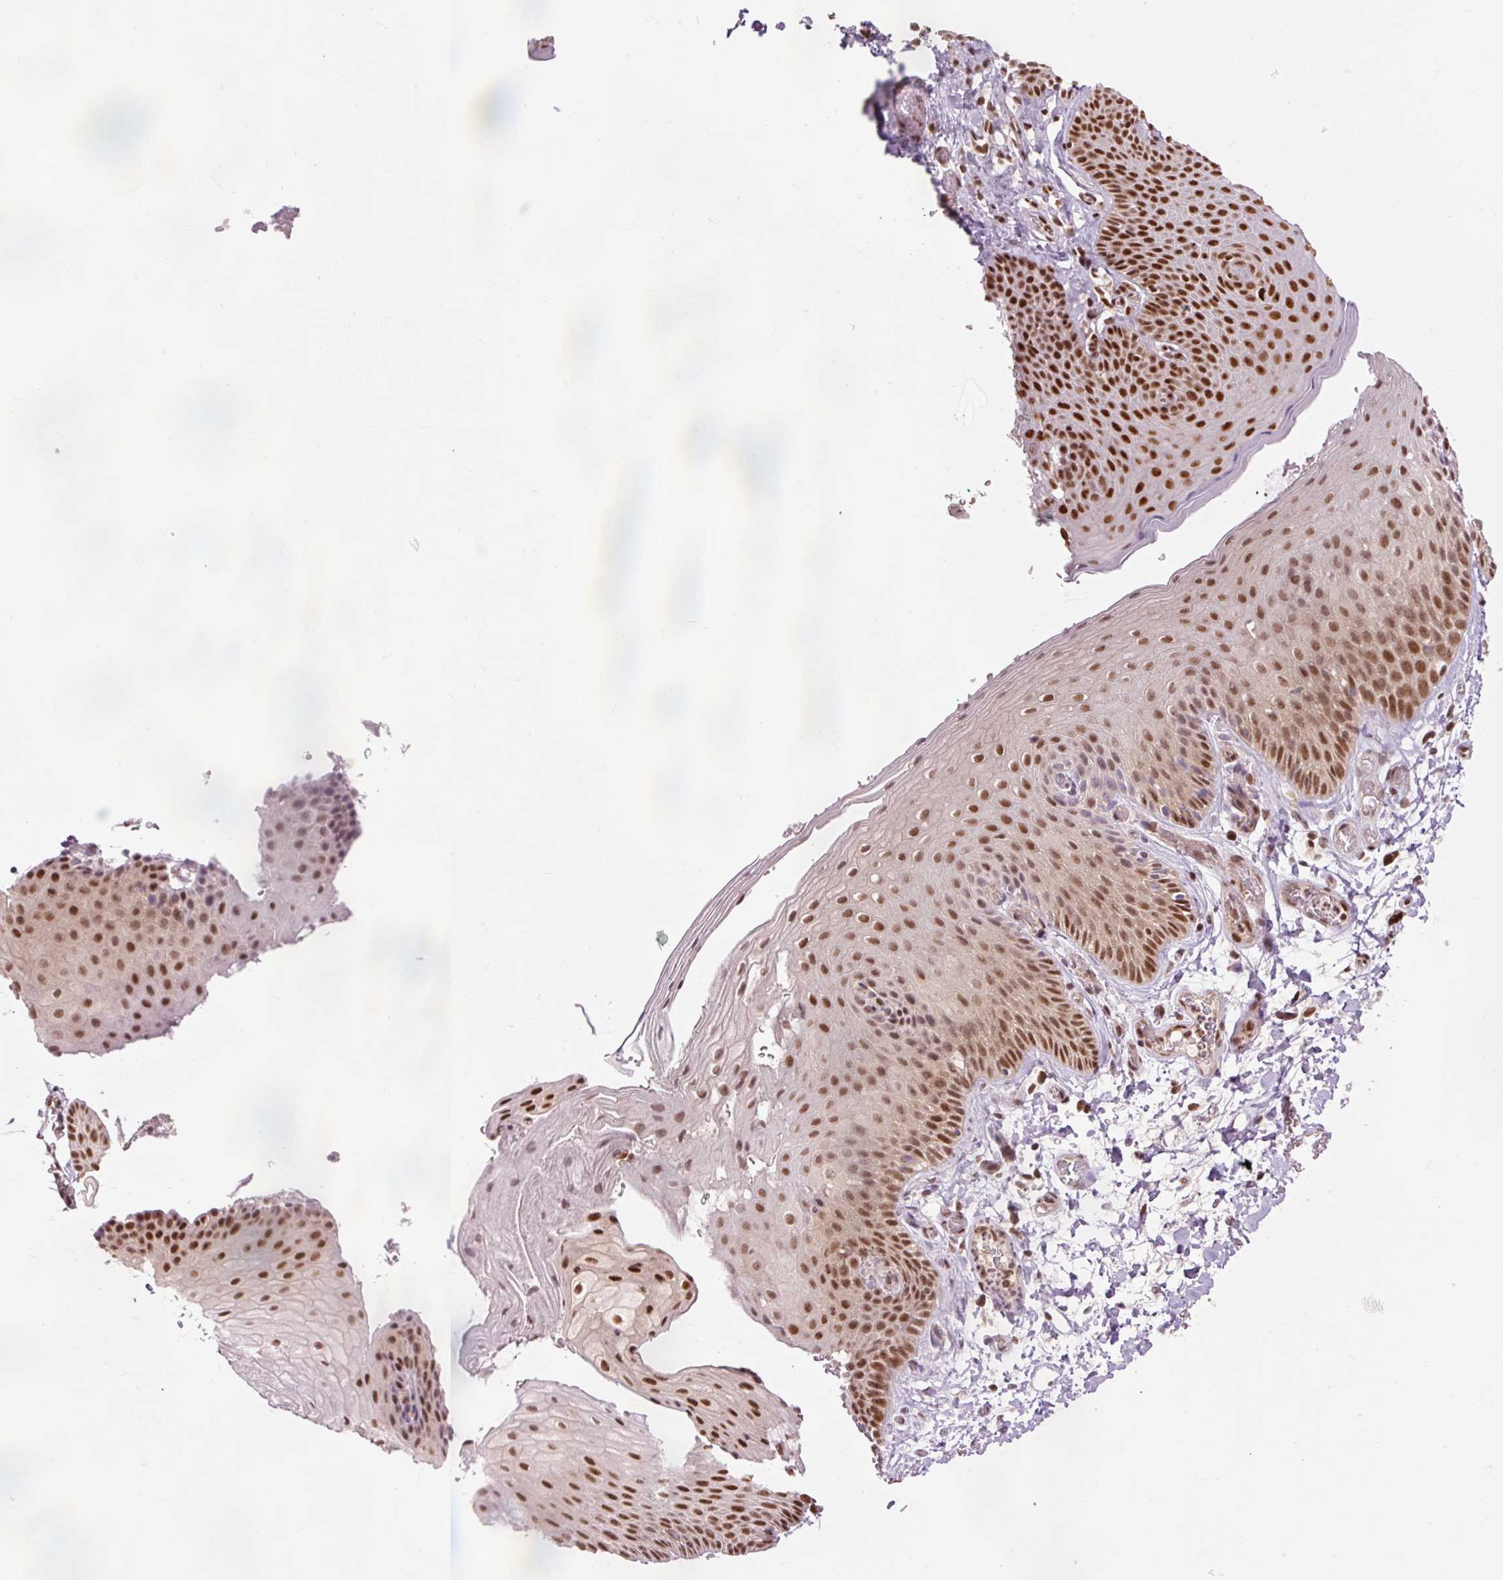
{"staining": {"intensity": "strong", "quantity": ">75%", "location": "nuclear"}, "tissue": "skin", "cell_type": "Epidermal cells", "image_type": "normal", "snomed": [{"axis": "morphology", "description": "Normal tissue, NOS"}, {"axis": "morphology", "description": "Hemorrhoids"}, {"axis": "morphology", "description": "Inflammation, NOS"}, {"axis": "topography", "description": "Anal"}], "caption": "Skin stained with DAB (3,3'-diaminobenzidine) immunohistochemistry shows high levels of strong nuclear staining in about >75% of epidermal cells.", "gene": "ZBTB44", "patient": {"sex": "male", "age": 60}}